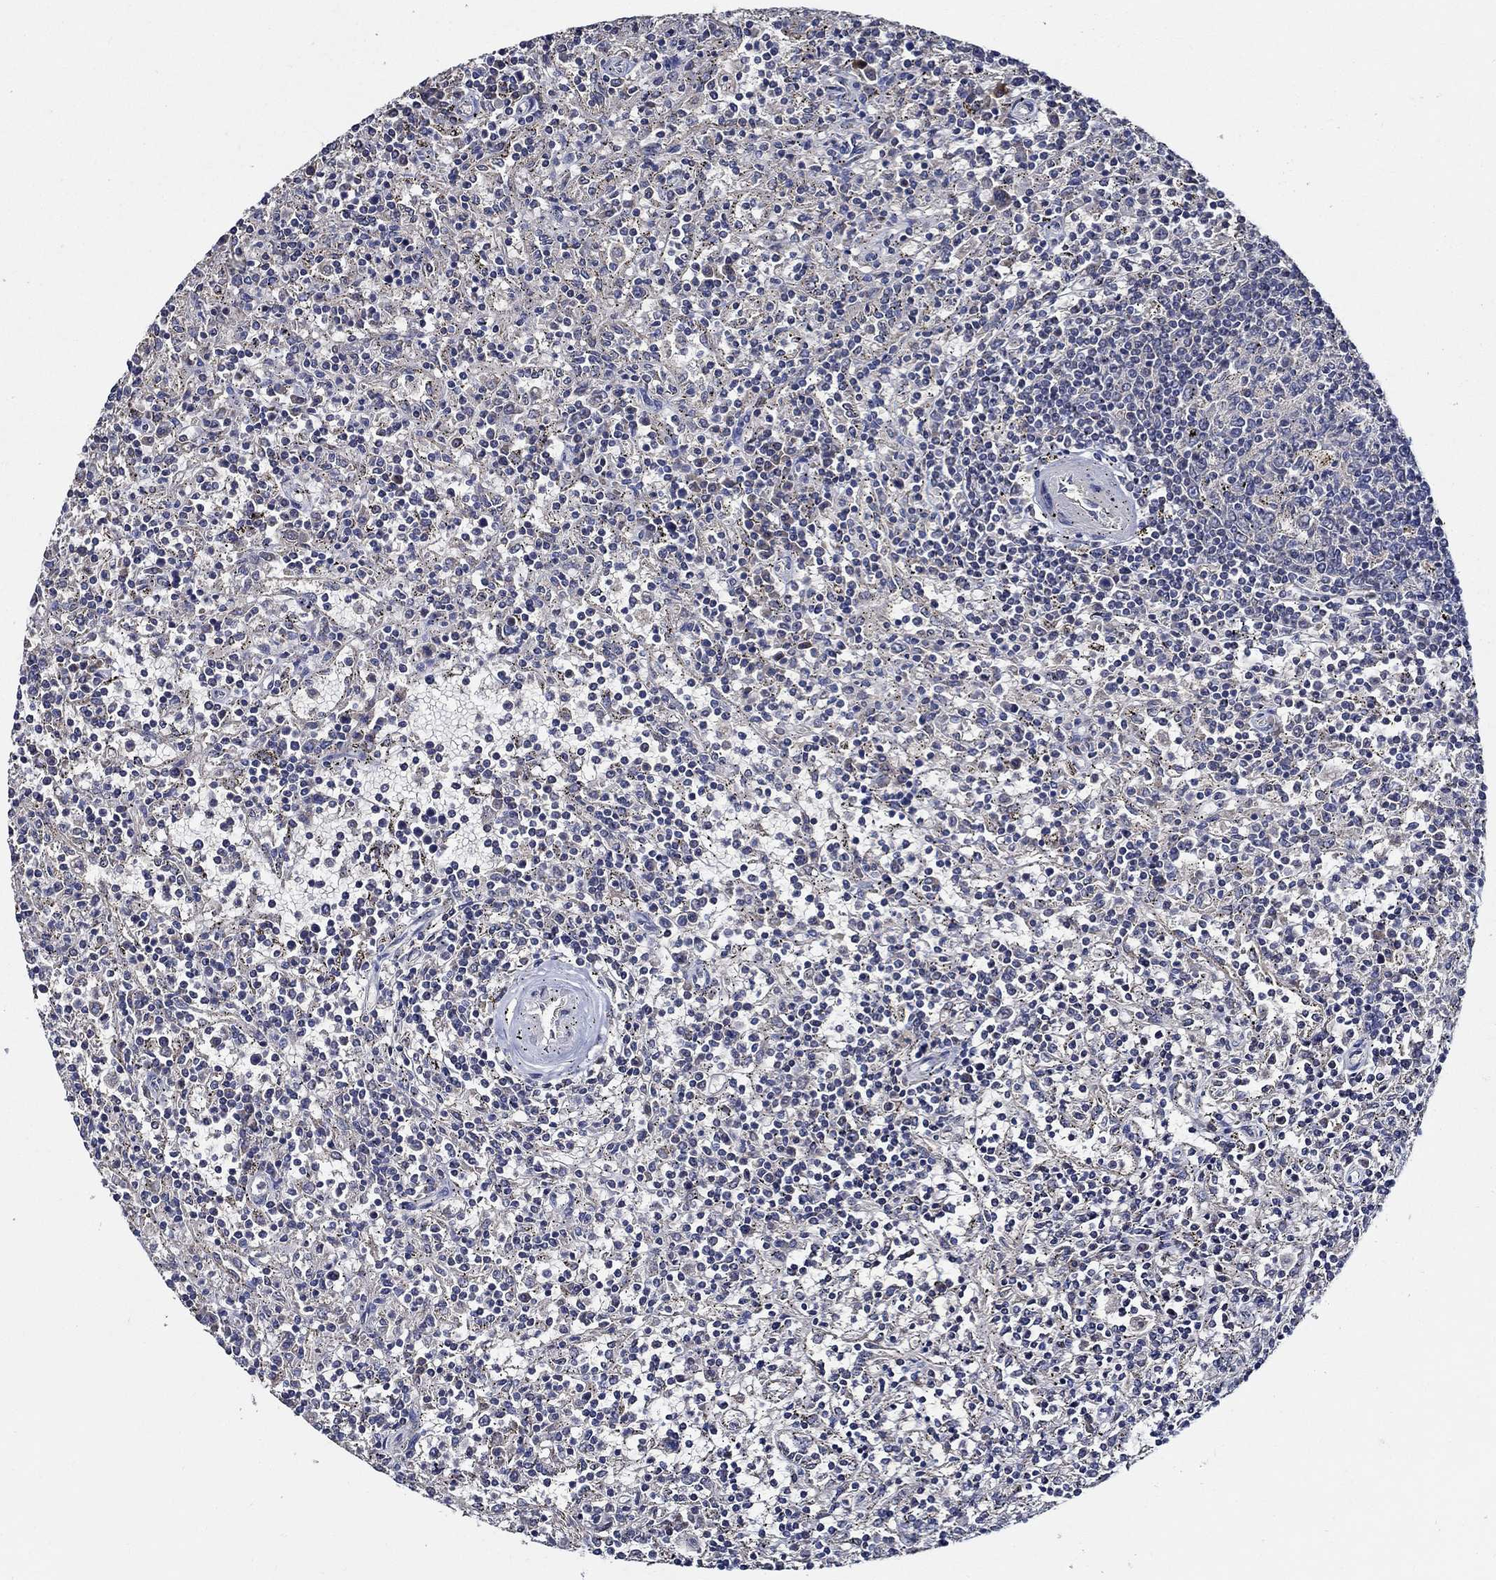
{"staining": {"intensity": "negative", "quantity": "none", "location": "none"}, "tissue": "lymphoma", "cell_type": "Tumor cells", "image_type": "cancer", "snomed": [{"axis": "morphology", "description": "Malignant lymphoma, non-Hodgkin's type, Low grade"}, {"axis": "topography", "description": "Spleen"}], "caption": "There is no significant staining in tumor cells of lymphoma.", "gene": "WDR53", "patient": {"sex": "male", "age": 62}}